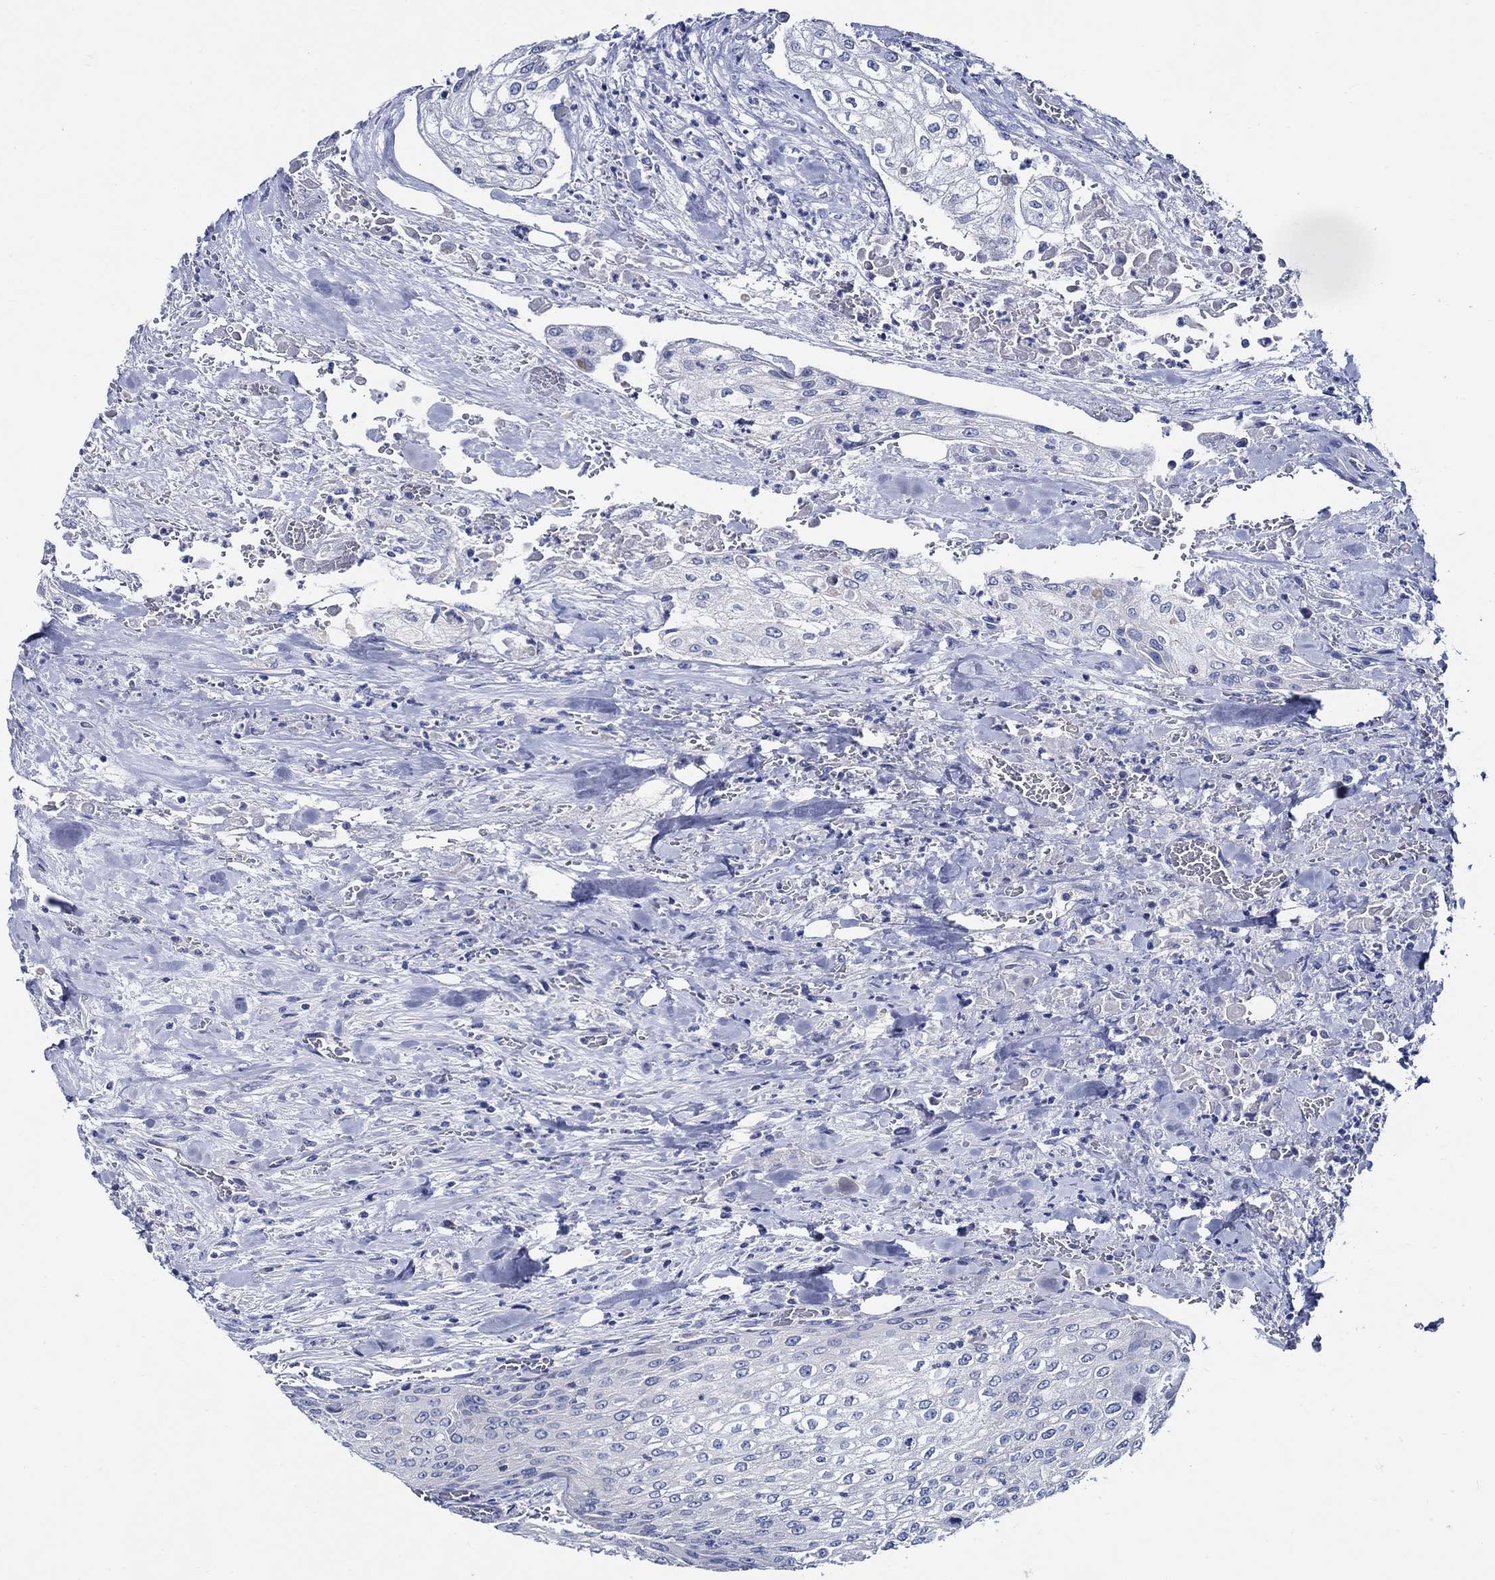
{"staining": {"intensity": "negative", "quantity": "none", "location": "none"}, "tissue": "urothelial cancer", "cell_type": "Tumor cells", "image_type": "cancer", "snomed": [{"axis": "morphology", "description": "Urothelial carcinoma, High grade"}, {"axis": "topography", "description": "Urinary bladder"}], "caption": "Urothelial cancer stained for a protein using immunohistochemistry (IHC) exhibits no staining tumor cells.", "gene": "SKOR1", "patient": {"sex": "male", "age": 62}}